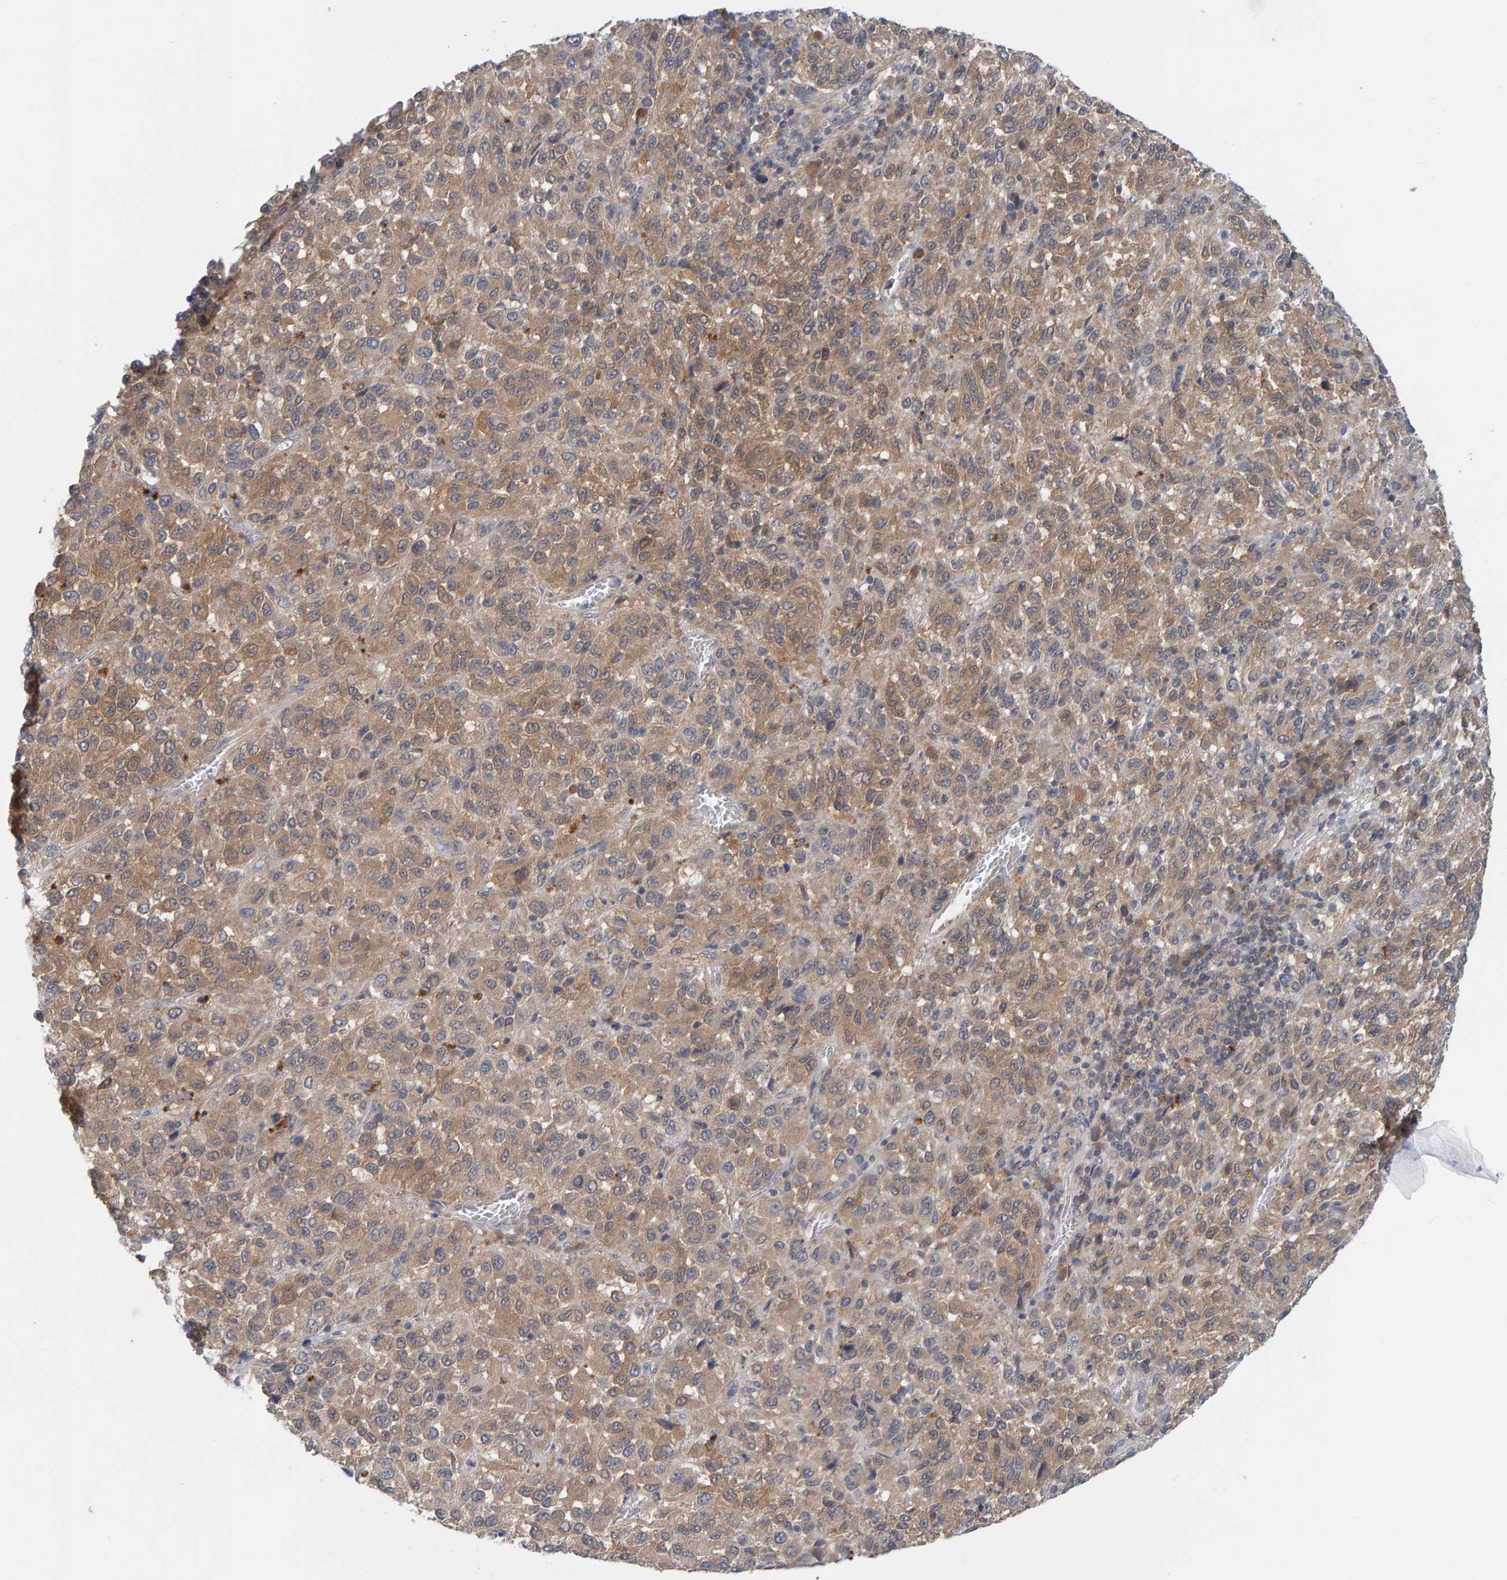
{"staining": {"intensity": "moderate", "quantity": ">75%", "location": "cytoplasmic/membranous"}, "tissue": "skin cancer", "cell_type": "Tumor cells", "image_type": "cancer", "snomed": [{"axis": "morphology", "description": "Squamous cell carcinoma, NOS"}, {"axis": "topography", "description": "Skin"}], "caption": "A micrograph of skin cancer (squamous cell carcinoma) stained for a protein shows moderate cytoplasmic/membranous brown staining in tumor cells.", "gene": "TATDN1", "patient": {"sex": "female", "age": 73}}